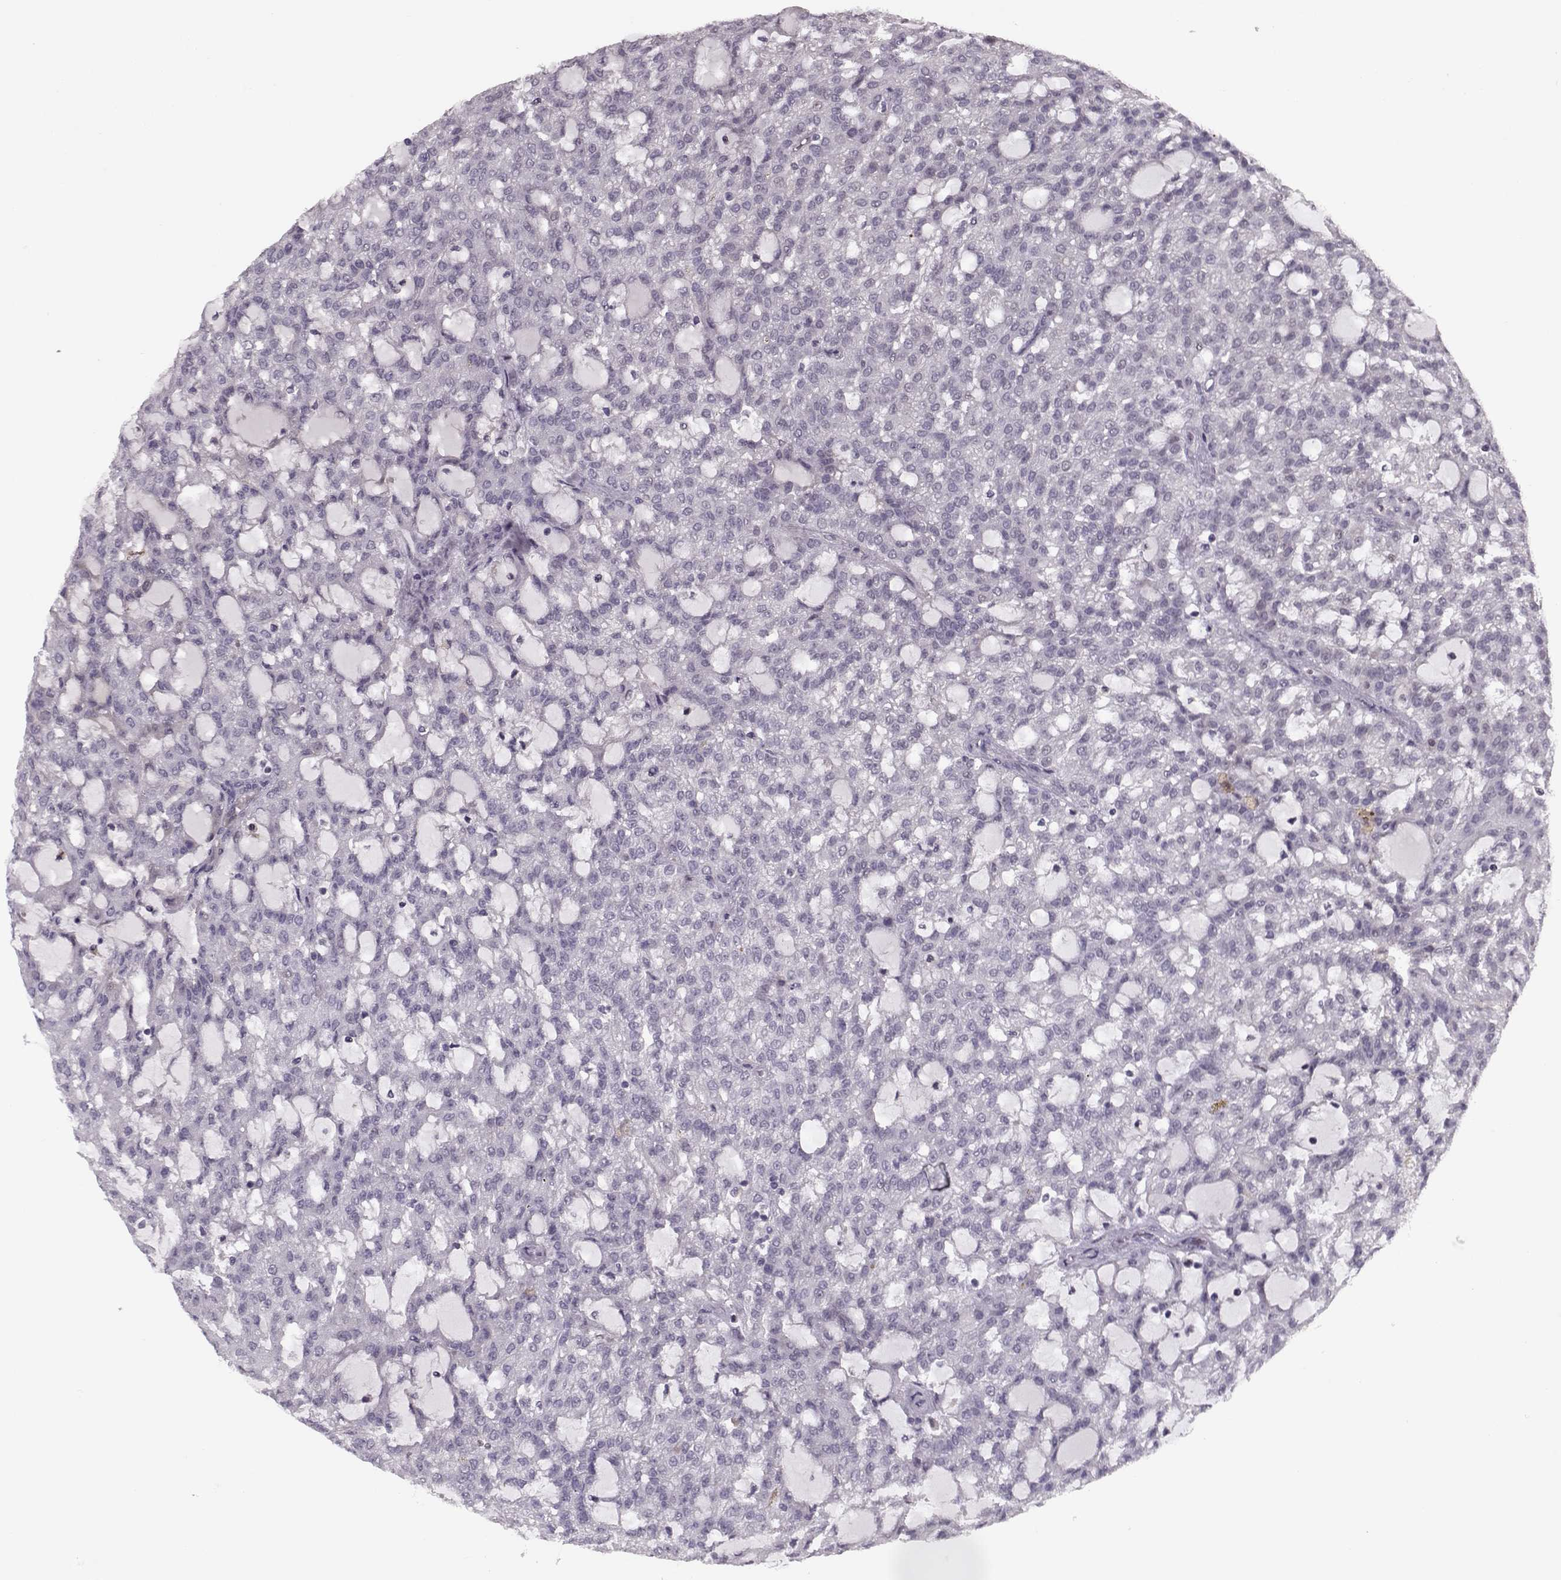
{"staining": {"intensity": "negative", "quantity": "none", "location": "none"}, "tissue": "renal cancer", "cell_type": "Tumor cells", "image_type": "cancer", "snomed": [{"axis": "morphology", "description": "Adenocarcinoma, NOS"}, {"axis": "topography", "description": "Kidney"}], "caption": "Adenocarcinoma (renal) was stained to show a protein in brown. There is no significant staining in tumor cells. The staining was performed using DAB (3,3'-diaminobenzidine) to visualize the protein expression in brown, while the nuclei were stained in blue with hematoxylin (Magnification: 20x).", "gene": "DNAI3", "patient": {"sex": "male", "age": 63}}